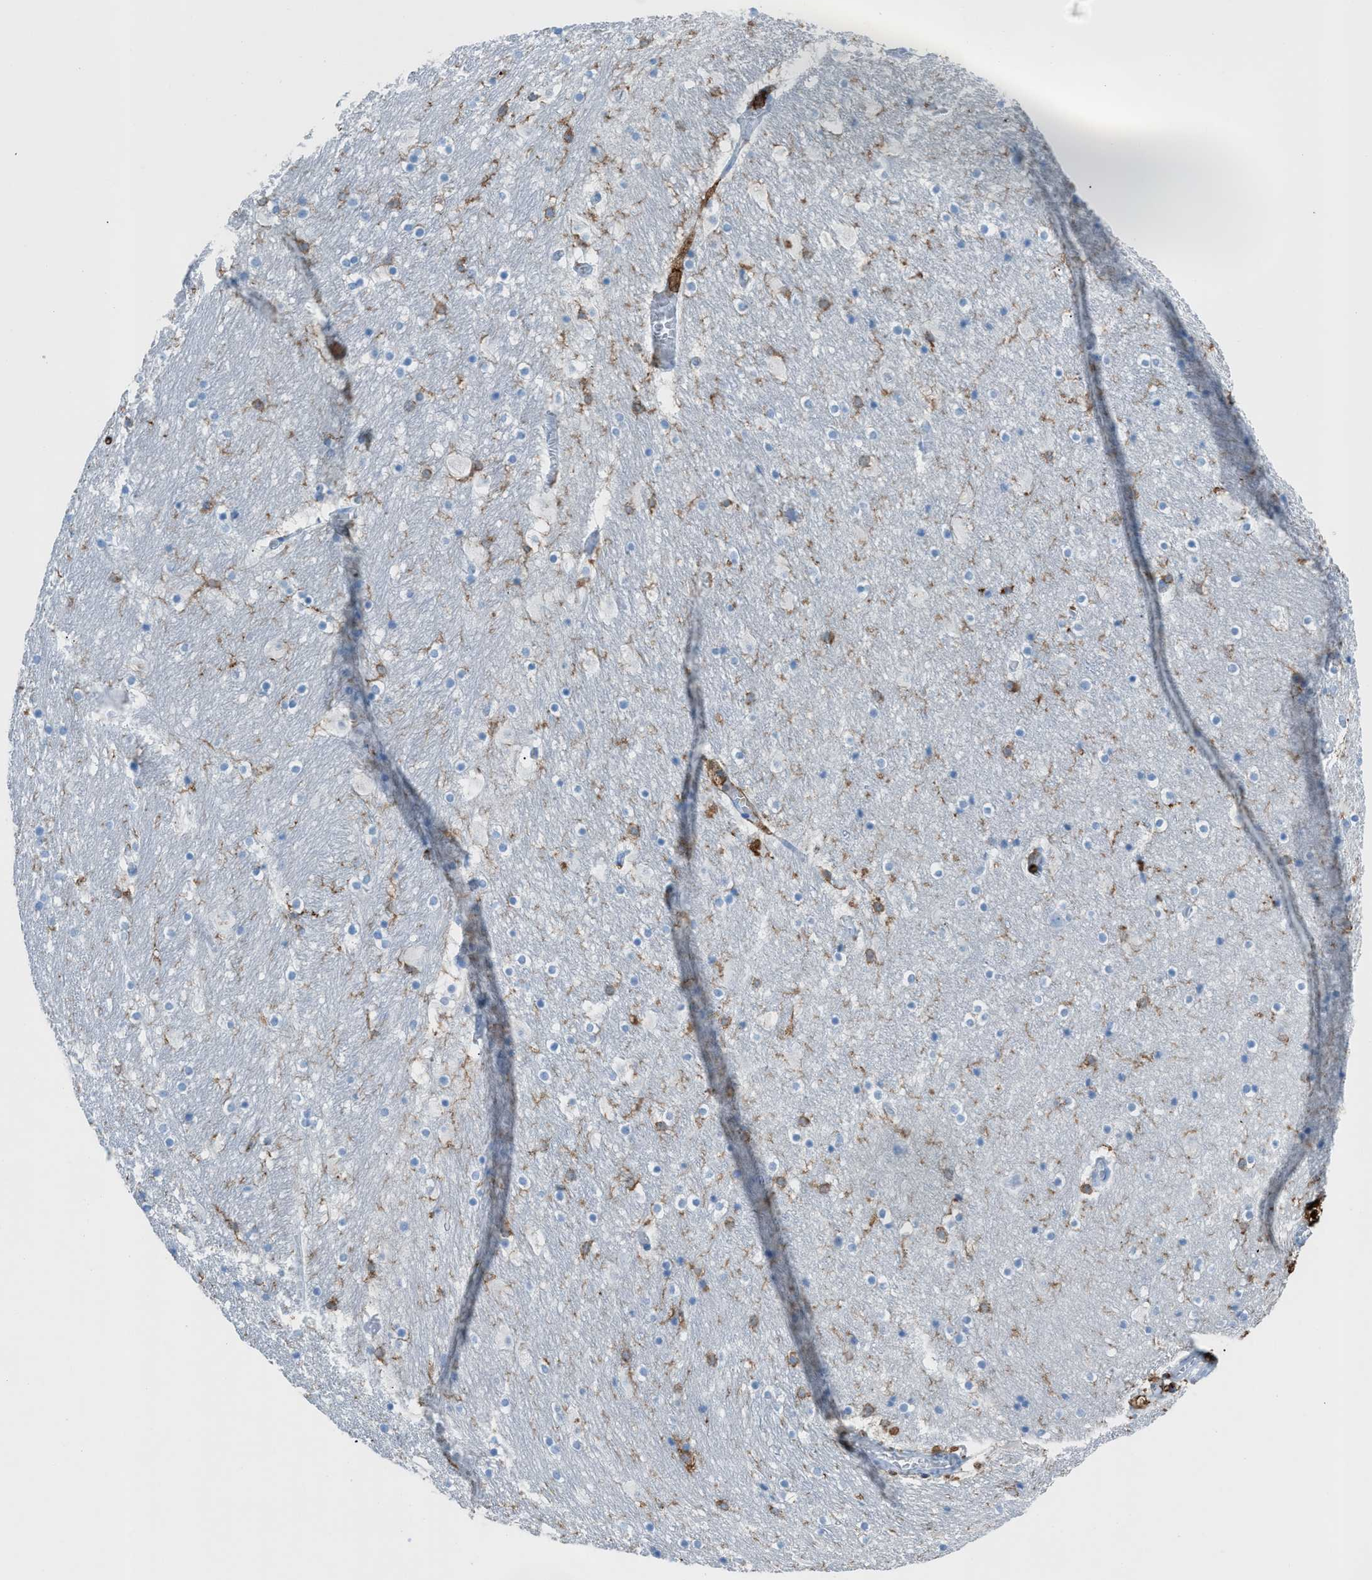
{"staining": {"intensity": "moderate", "quantity": "25%-75%", "location": "cytoplasmic/membranous"}, "tissue": "hippocampus", "cell_type": "Glial cells", "image_type": "normal", "snomed": [{"axis": "morphology", "description": "Normal tissue, NOS"}, {"axis": "topography", "description": "Hippocampus"}], "caption": "Immunohistochemical staining of normal human hippocampus exhibits moderate cytoplasmic/membranous protein staining in approximately 25%-75% of glial cells.", "gene": "ITGB2", "patient": {"sex": "male", "age": 45}}